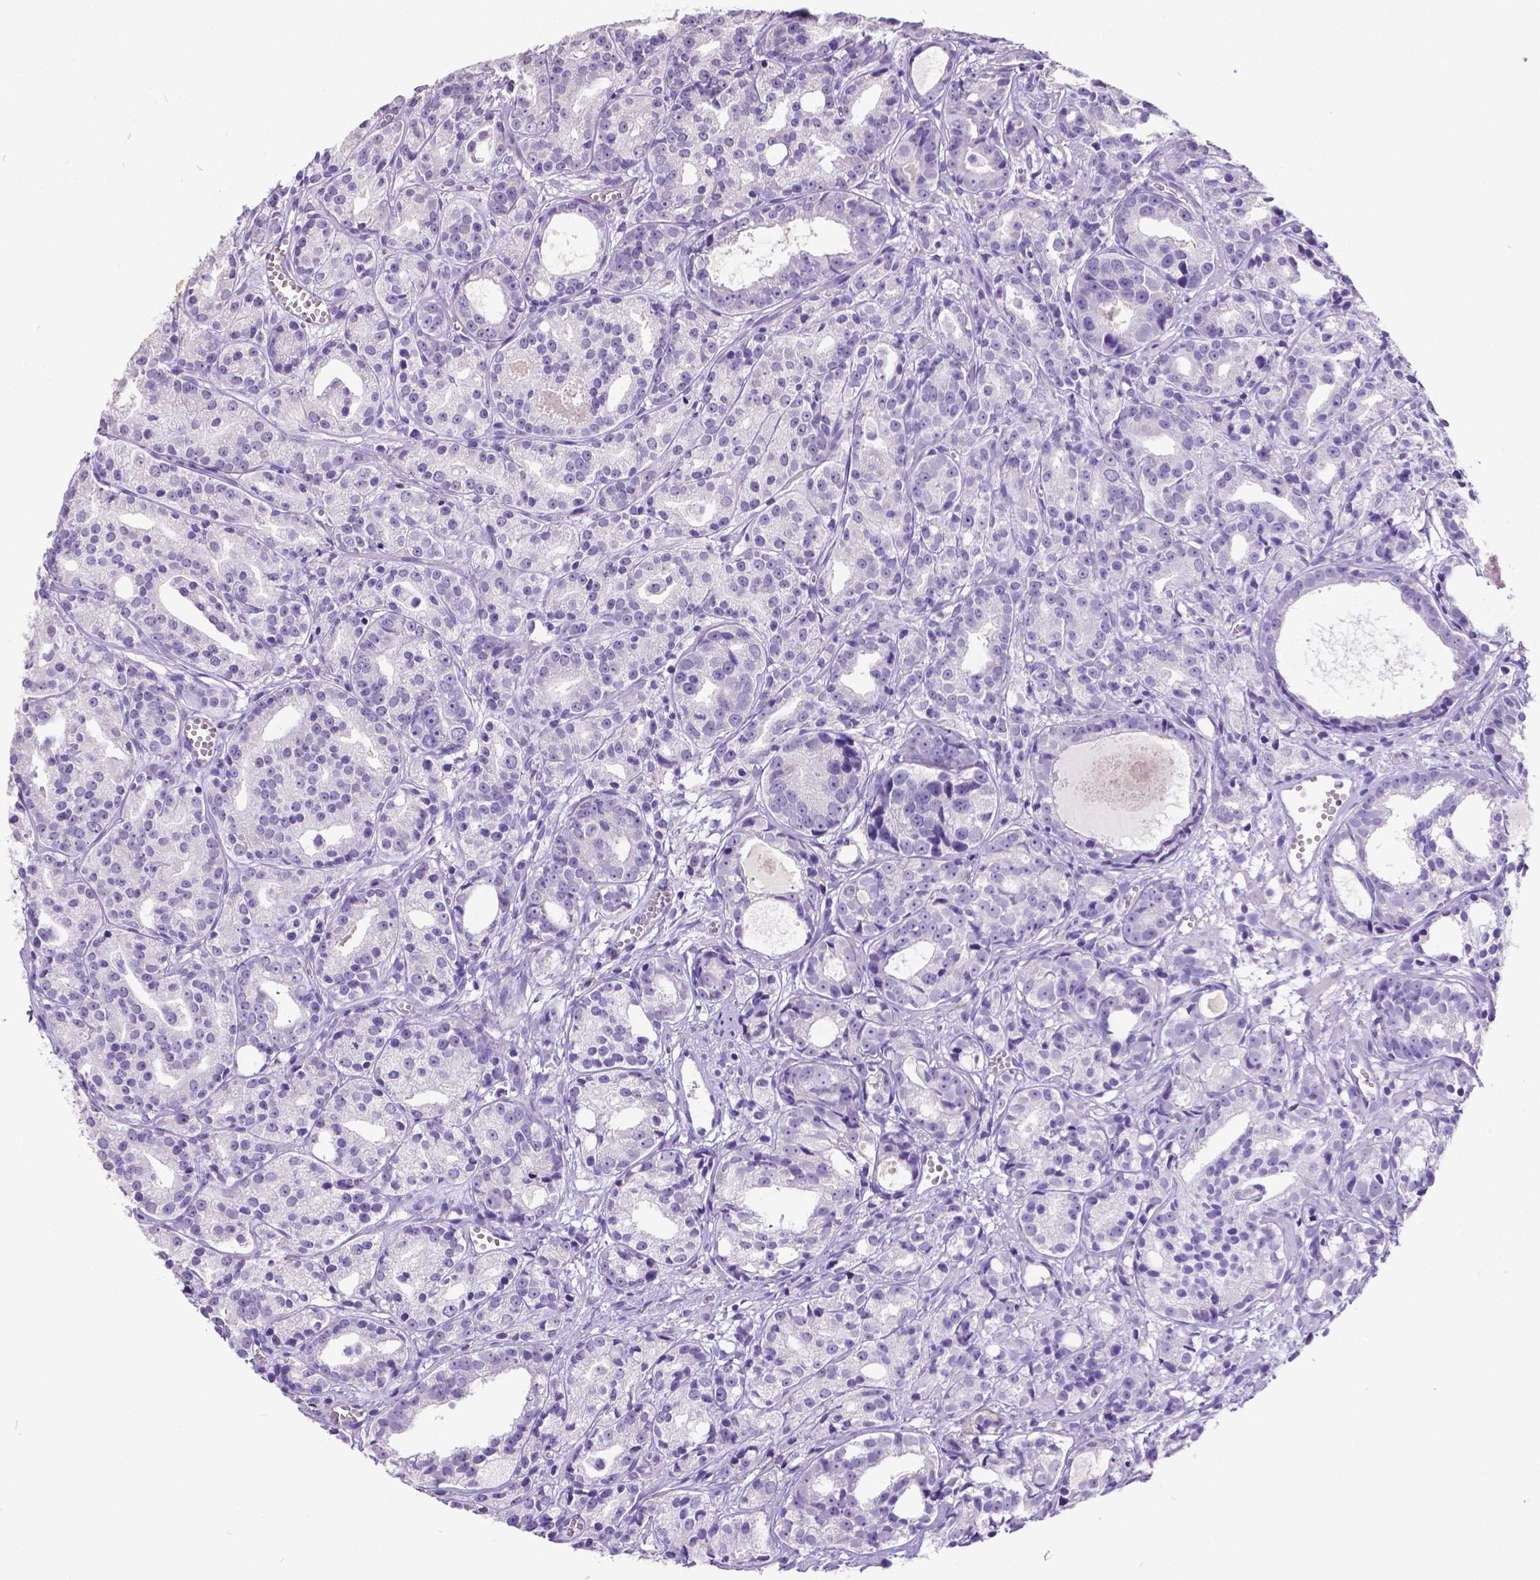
{"staining": {"intensity": "negative", "quantity": "none", "location": "none"}, "tissue": "prostate cancer", "cell_type": "Tumor cells", "image_type": "cancer", "snomed": [{"axis": "morphology", "description": "Adenocarcinoma, Medium grade"}, {"axis": "topography", "description": "Prostate"}], "caption": "High power microscopy photomicrograph of an immunohistochemistry micrograph of prostate cancer (medium-grade adenocarcinoma), revealing no significant positivity in tumor cells.", "gene": "SATB2", "patient": {"sex": "male", "age": 74}}